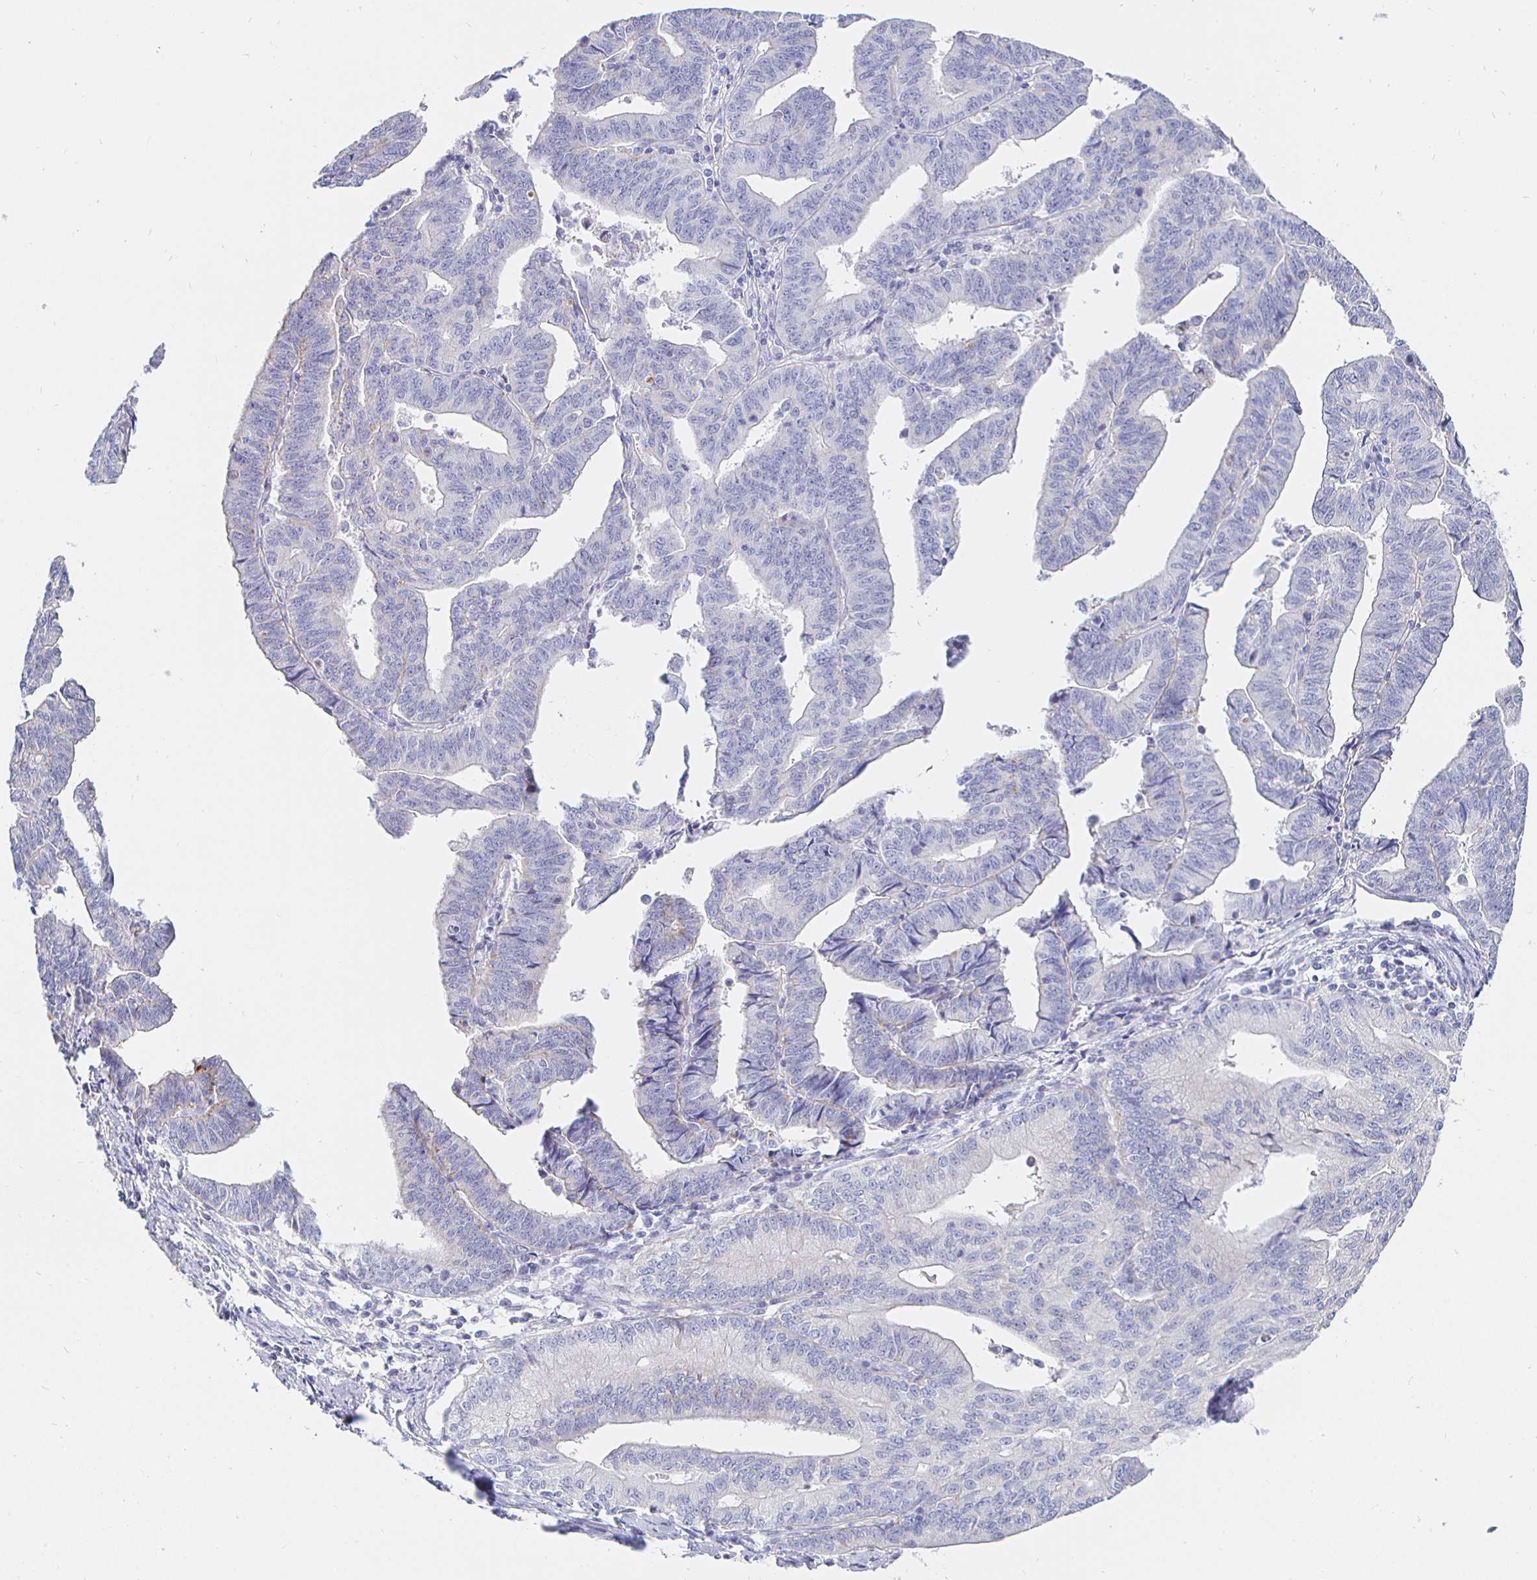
{"staining": {"intensity": "negative", "quantity": "none", "location": "none"}, "tissue": "endometrial cancer", "cell_type": "Tumor cells", "image_type": "cancer", "snomed": [{"axis": "morphology", "description": "Adenocarcinoma, NOS"}, {"axis": "topography", "description": "Endometrium"}], "caption": "This is a photomicrograph of immunohistochemistry (IHC) staining of endometrial adenocarcinoma, which shows no positivity in tumor cells.", "gene": "CR2", "patient": {"sex": "female", "age": 65}}